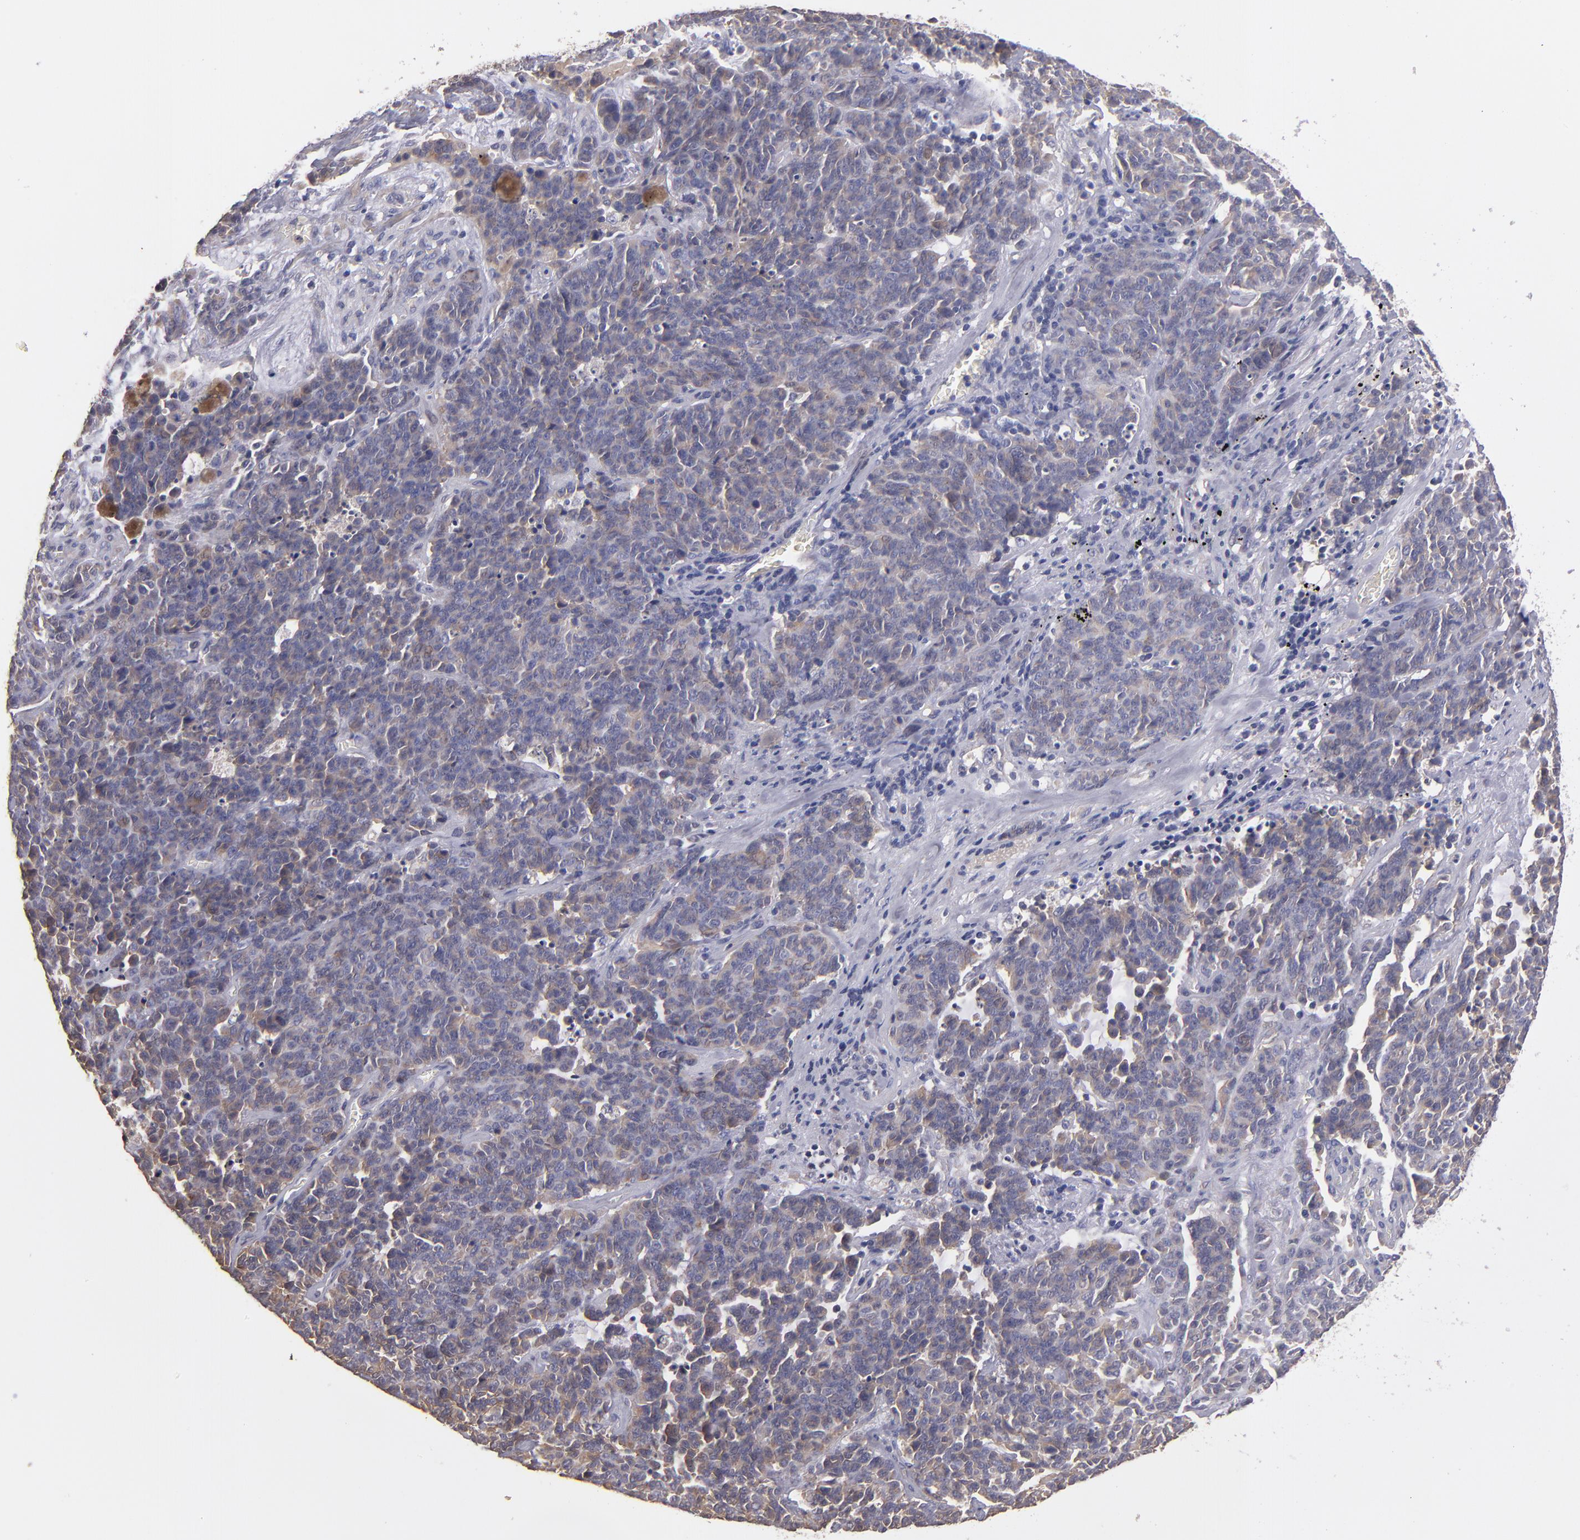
{"staining": {"intensity": "weak", "quantity": "25%-75%", "location": "cytoplasmic/membranous"}, "tissue": "lung cancer", "cell_type": "Tumor cells", "image_type": "cancer", "snomed": [{"axis": "morphology", "description": "Neoplasm, malignant, NOS"}, {"axis": "topography", "description": "Lung"}], "caption": "IHC of human lung cancer (neoplasm (malignant)) displays low levels of weak cytoplasmic/membranous expression in approximately 25%-75% of tumor cells.", "gene": "GNAZ", "patient": {"sex": "female", "age": 58}}